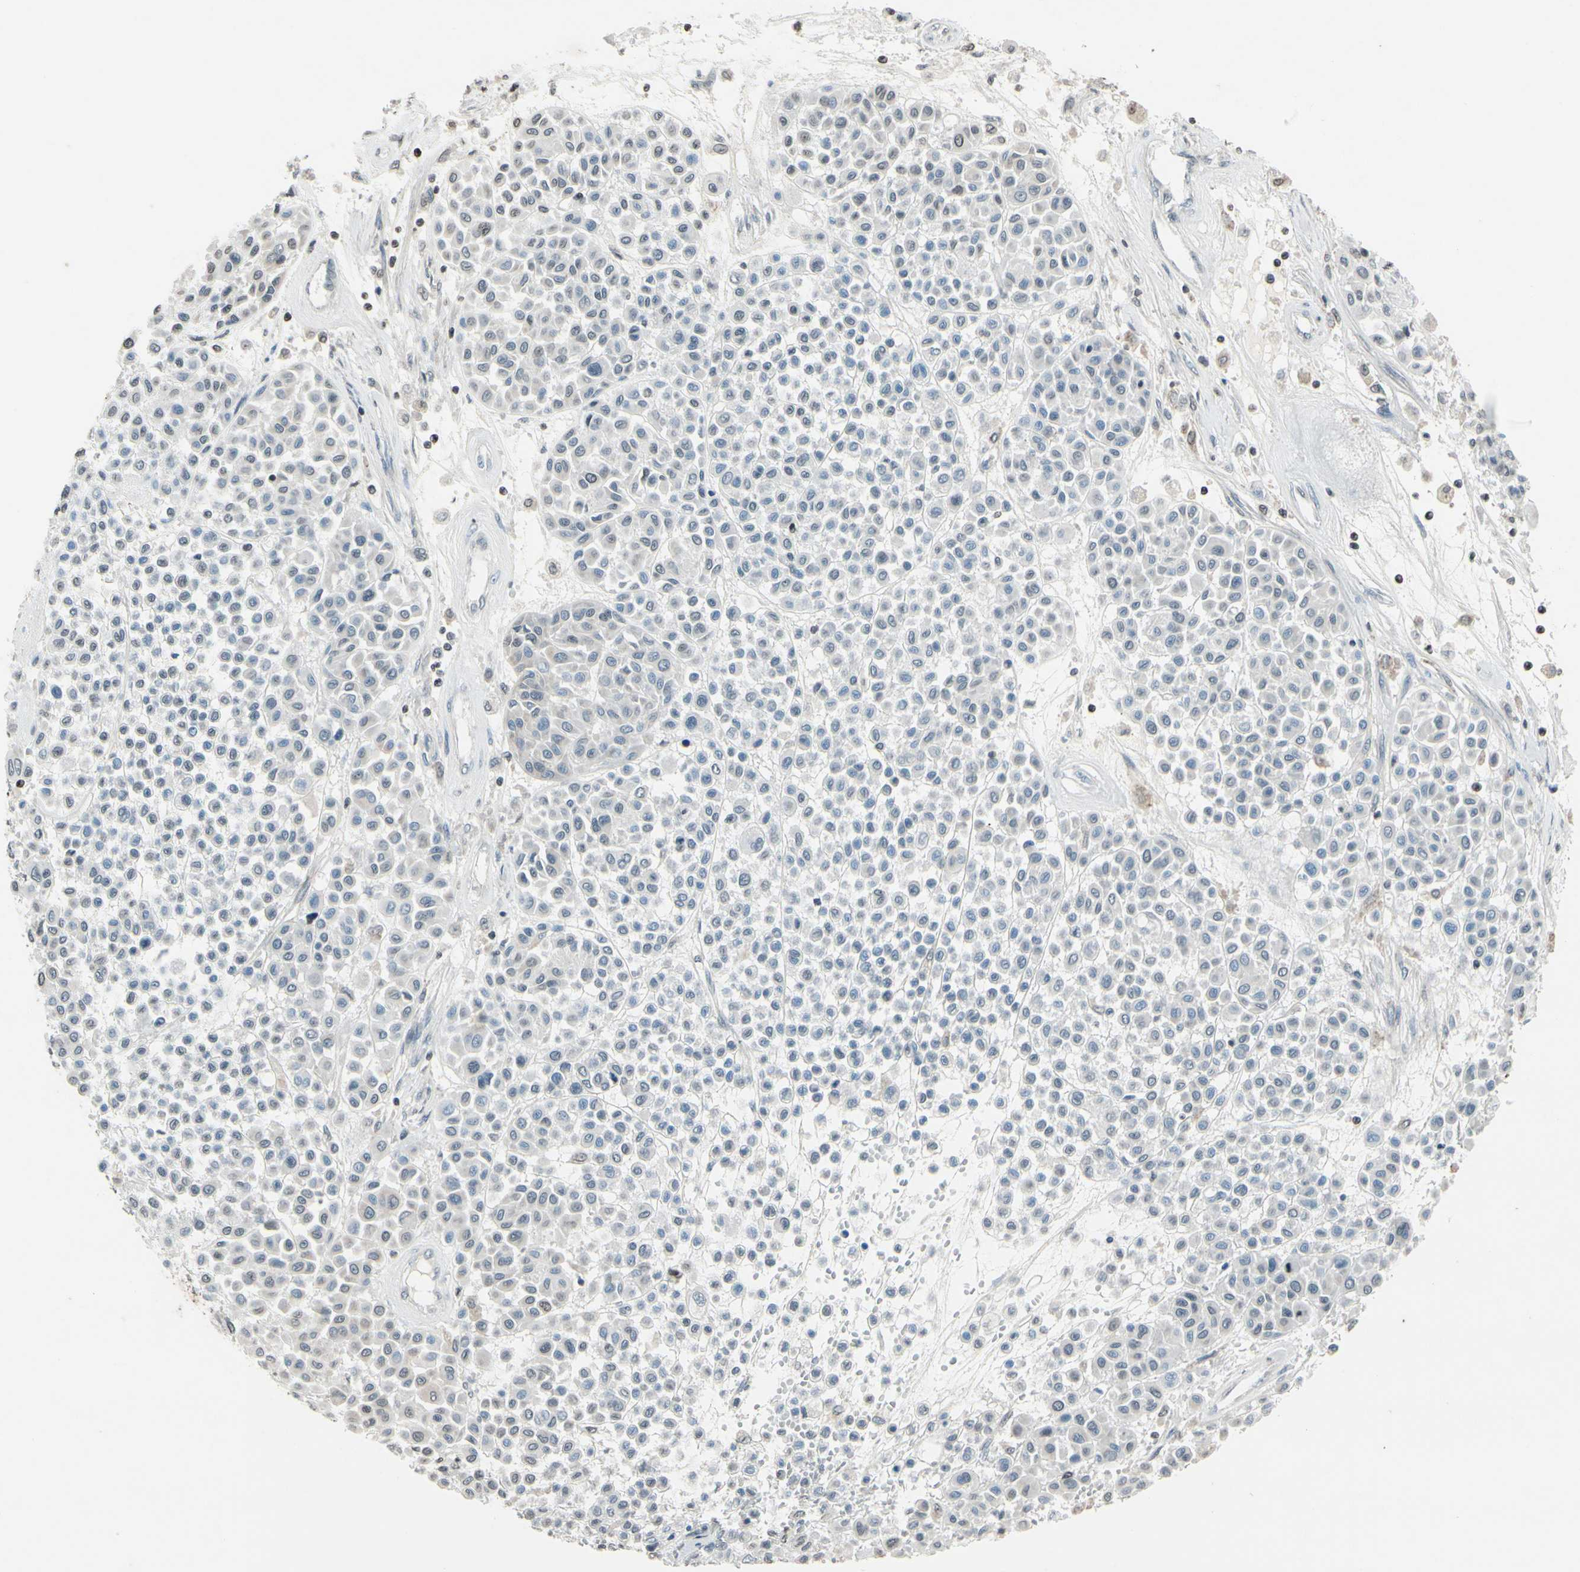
{"staining": {"intensity": "negative", "quantity": "none", "location": "none"}, "tissue": "melanoma", "cell_type": "Tumor cells", "image_type": "cancer", "snomed": [{"axis": "morphology", "description": "Malignant melanoma, Metastatic site"}, {"axis": "topography", "description": "Soft tissue"}], "caption": "This is a histopathology image of immunohistochemistry staining of melanoma, which shows no expression in tumor cells. (Stains: DAB IHC with hematoxylin counter stain, Microscopy: brightfield microscopy at high magnification).", "gene": "CLDN11", "patient": {"sex": "male", "age": 41}}